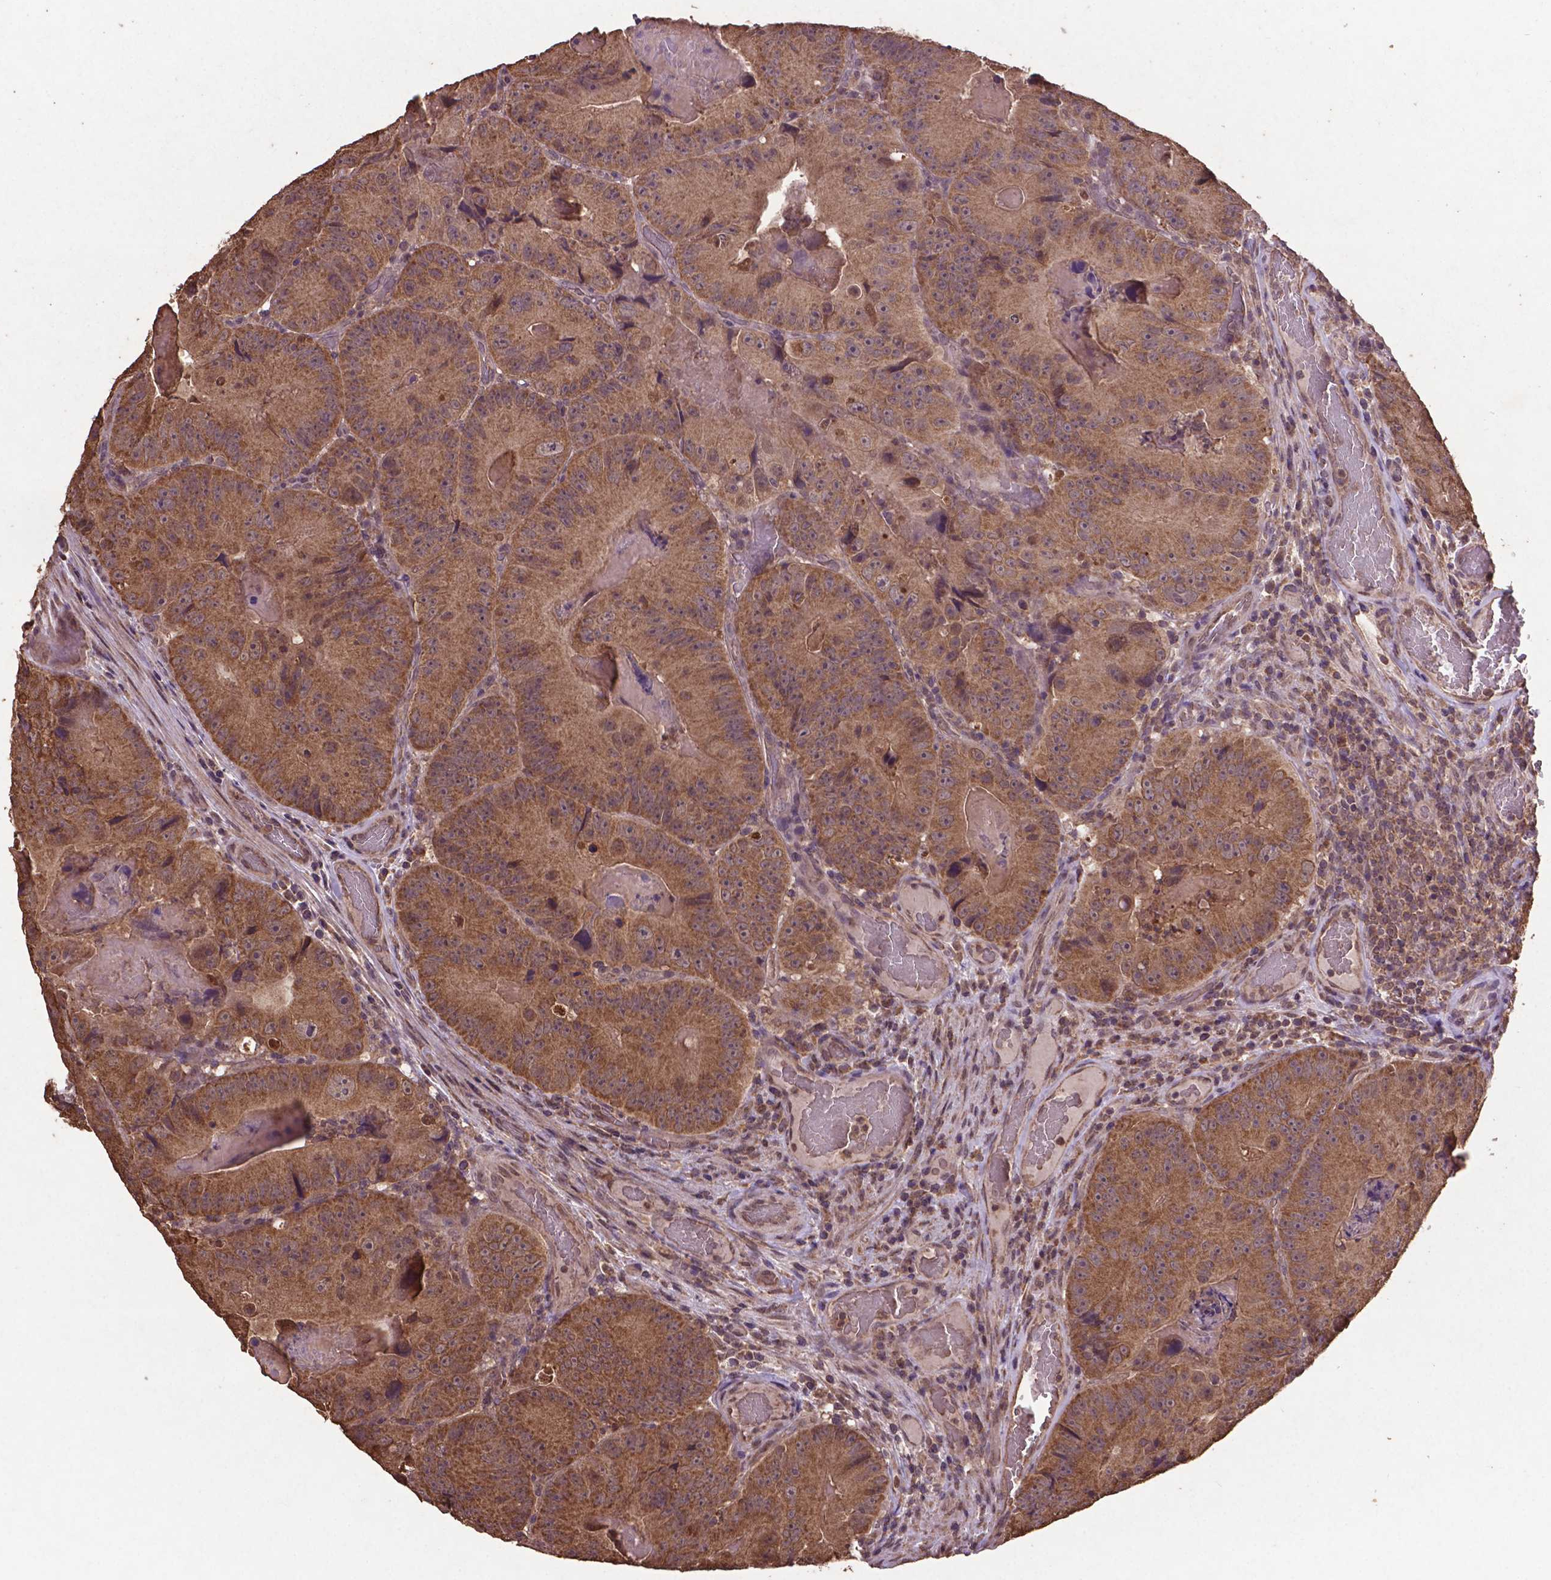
{"staining": {"intensity": "moderate", "quantity": ">75%", "location": "cytoplasmic/membranous"}, "tissue": "colorectal cancer", "cell_type": "Tumor cells", "image_type": "cancer", "snomed": [{"axis": "morphology", "description": "Adenocarcinoma, NOS"}, {"axis": "topography", "description": "Colon"}], "caption": "This histopathology image reveals immunohistochemistry staining of human colorectal adenocarcinoma, with medium moderate cytoplasmic/membranous positivity in approximately >75% of tumor cells.", "gene": "DCAF1", "patient": {"sex": "female", "age": 86}}